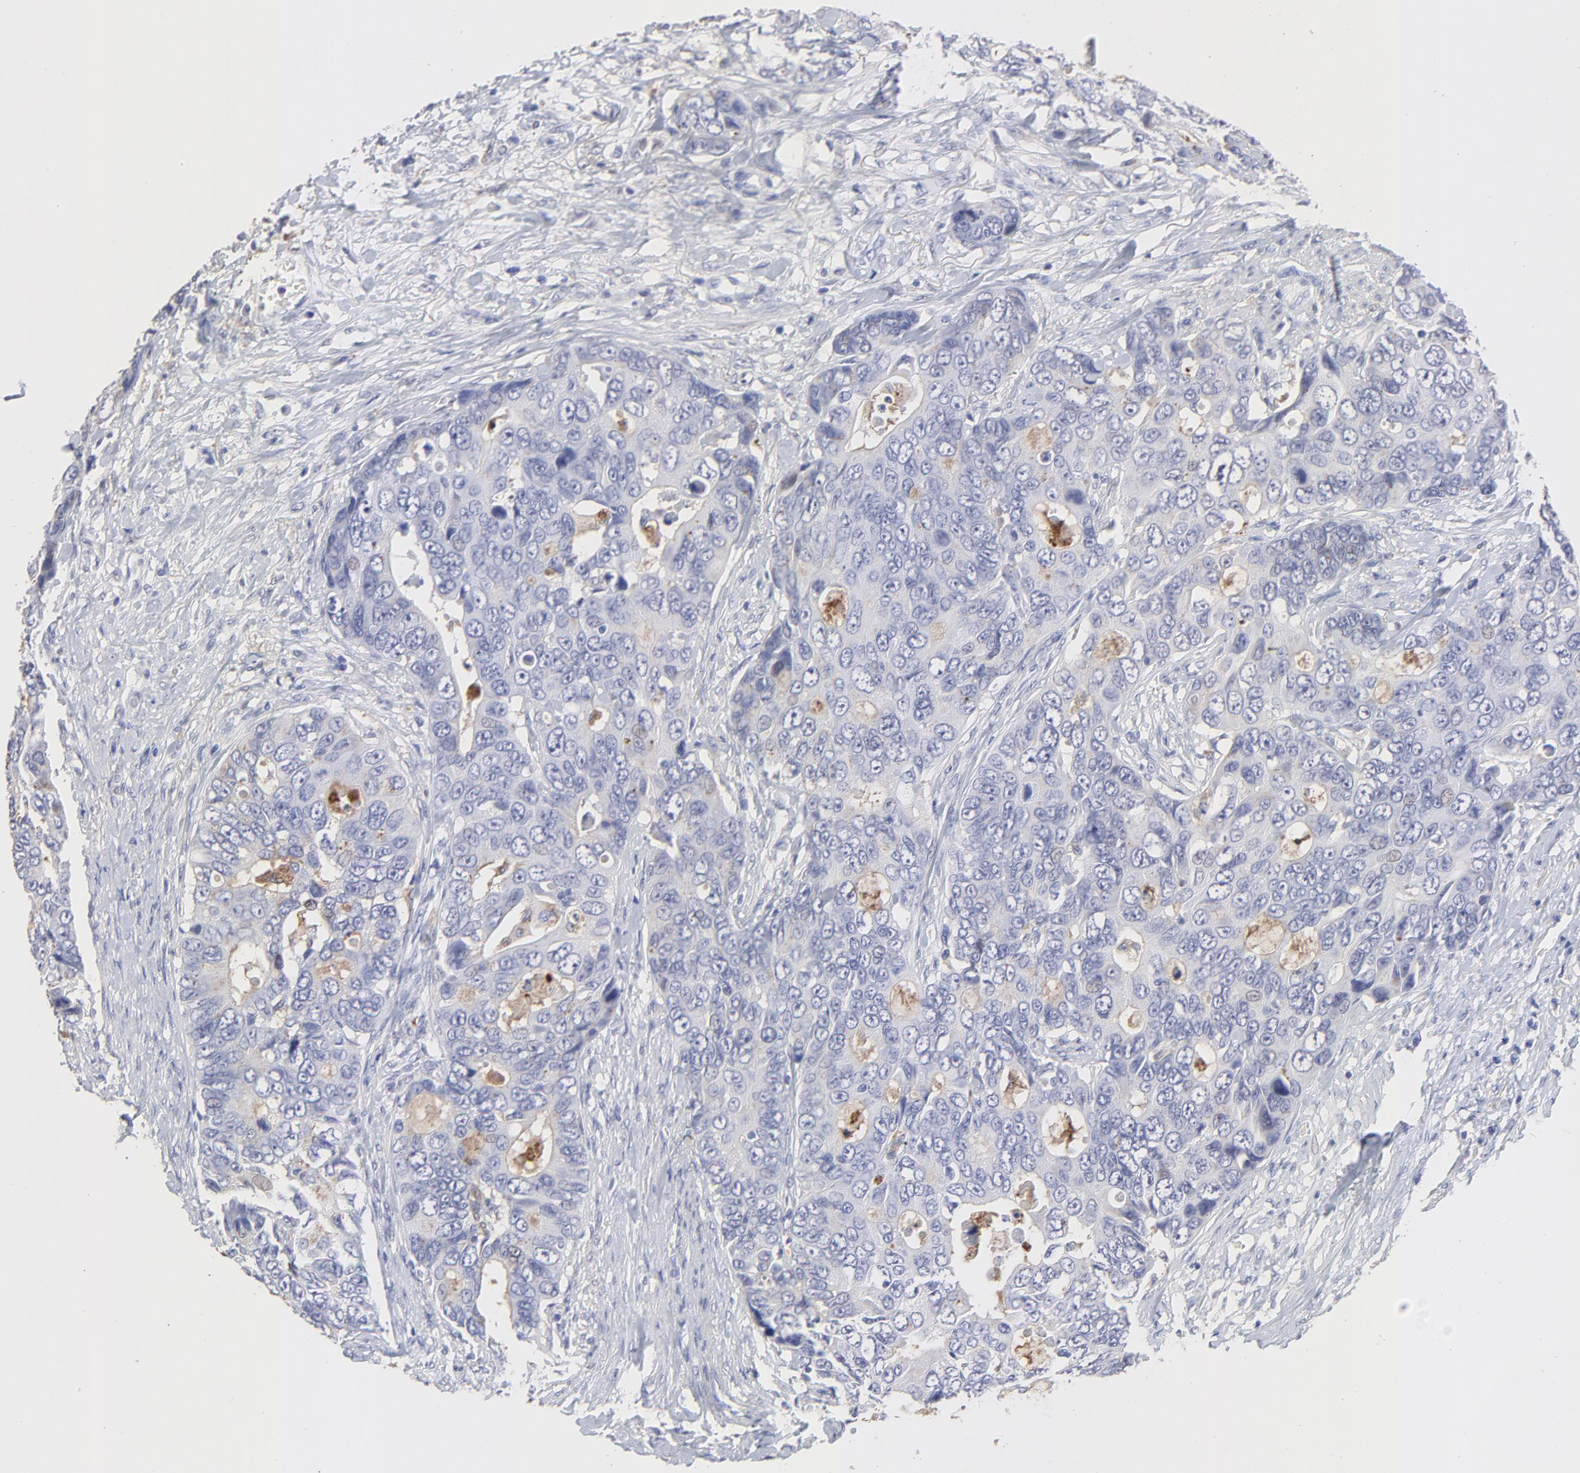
{"staining": {"intensity": "negative", "quantity": "none", "location": "none"}, "tissue": "colorectal cancer", "cell_type": "Tumor cells", "image_type": "cancer", "snomed": [{"axis": "morphology", "description": "Adenocarcinoma, NOS"}, {"axis": "topography", "description": "Rectum"}], "caption": "Tumor cells show no significant expression in colorectal cancer (adenocarcinoma).", "gene": "SMARCA1", "patient": {"sex": "female", "age": 67}}